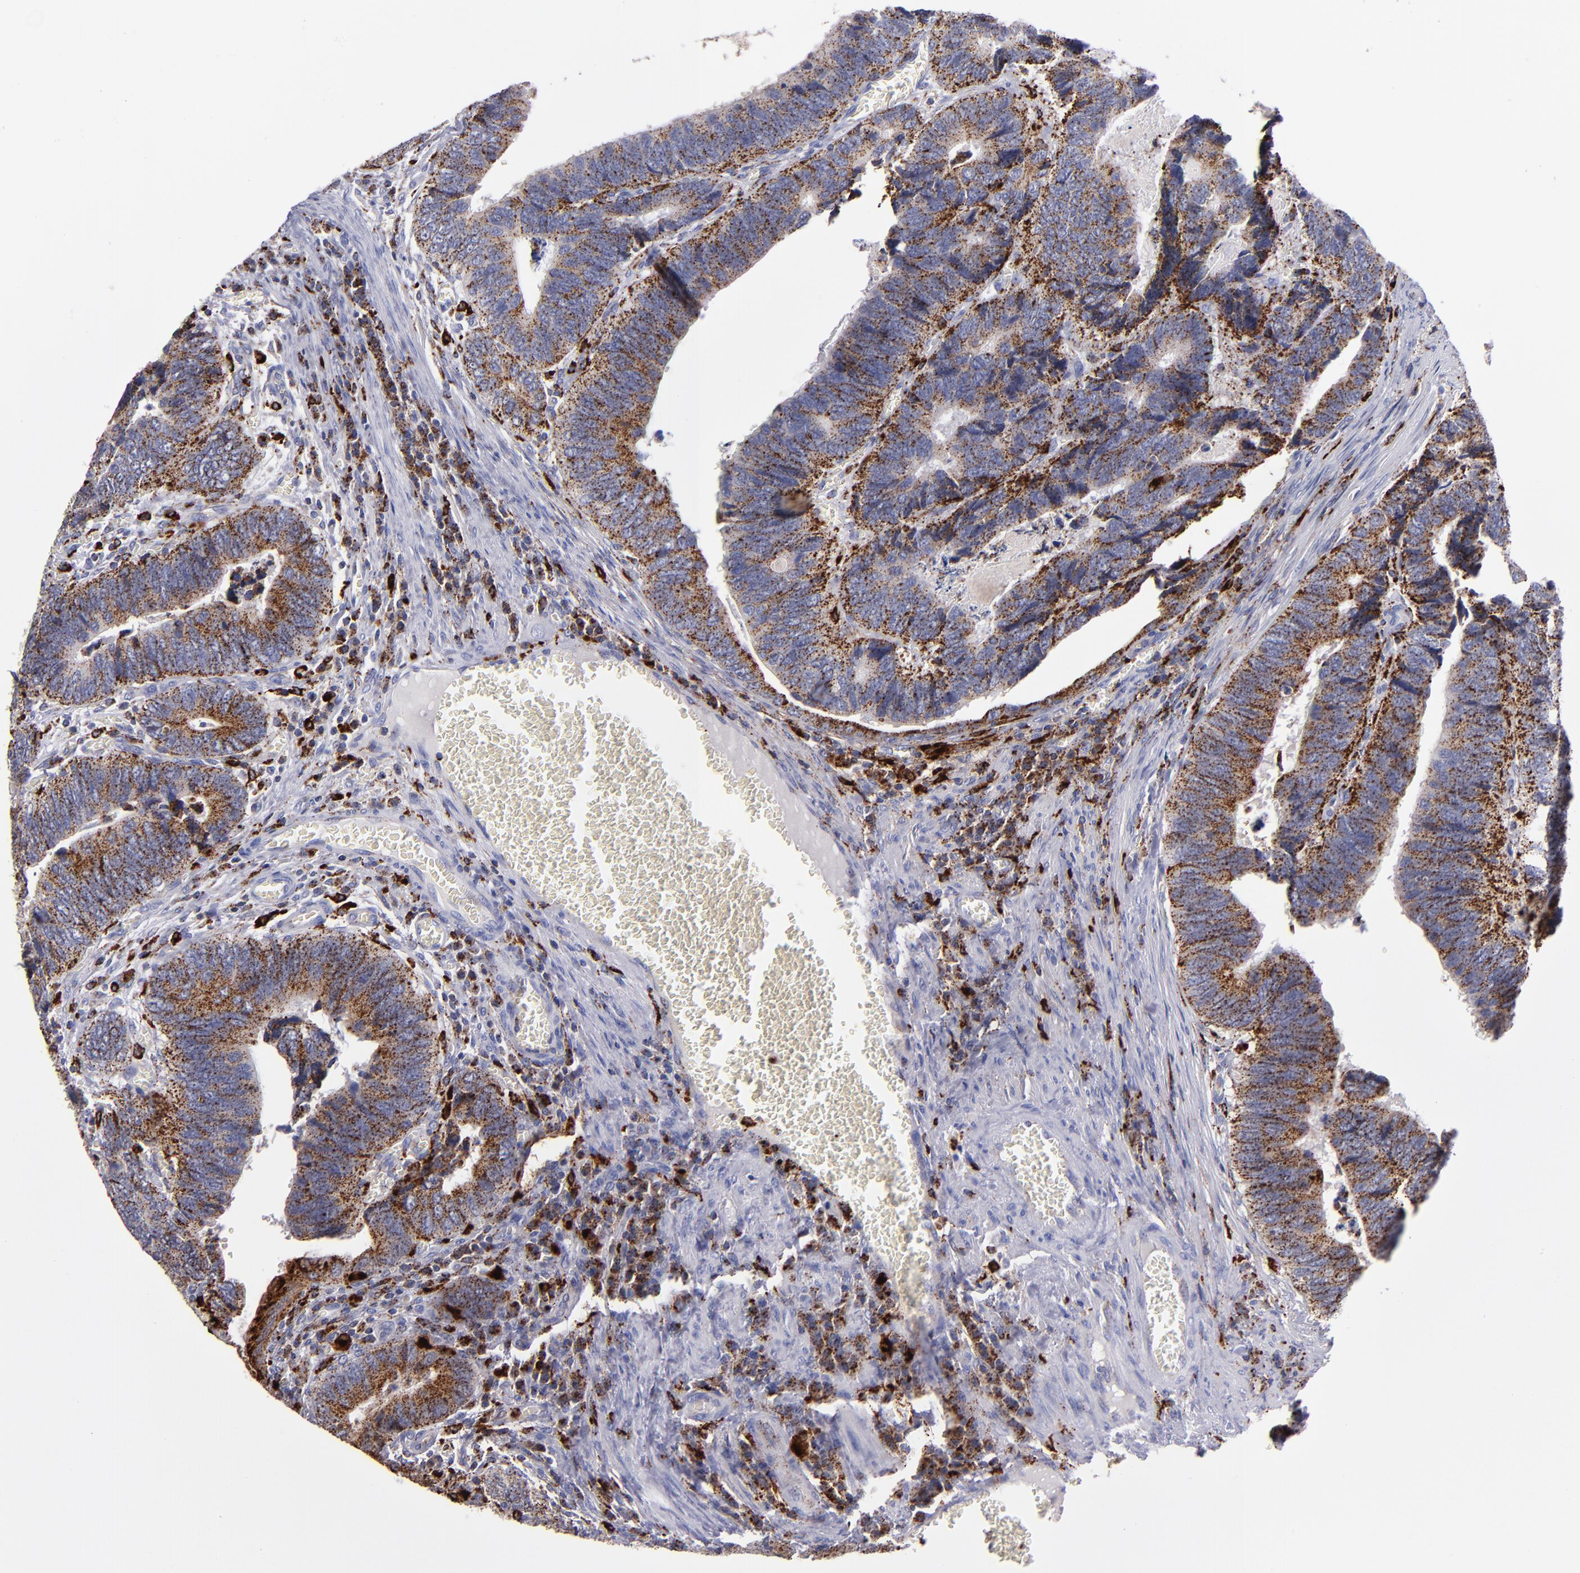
{"staining": {"intensity": "moderate", "quantity": ">75%", "location": "cytoplasmic/membranous"}, "tissue": "colorectal cancer", "cell_type": "Tumor cells", "image_type": "cancer", "snomed": [{"axis": "morphology", "description": "Adenocarcinoma, NOS"}, {"axis": "topography", "description": "Colon"}], "caption": "A micrograph of human colorectal cancer stained for a protein displays moderate cytoplasmic/membranous brown staining in tumor cells.", "gene": "CTSS", "patient": {"sex": "male", "age": 72}}